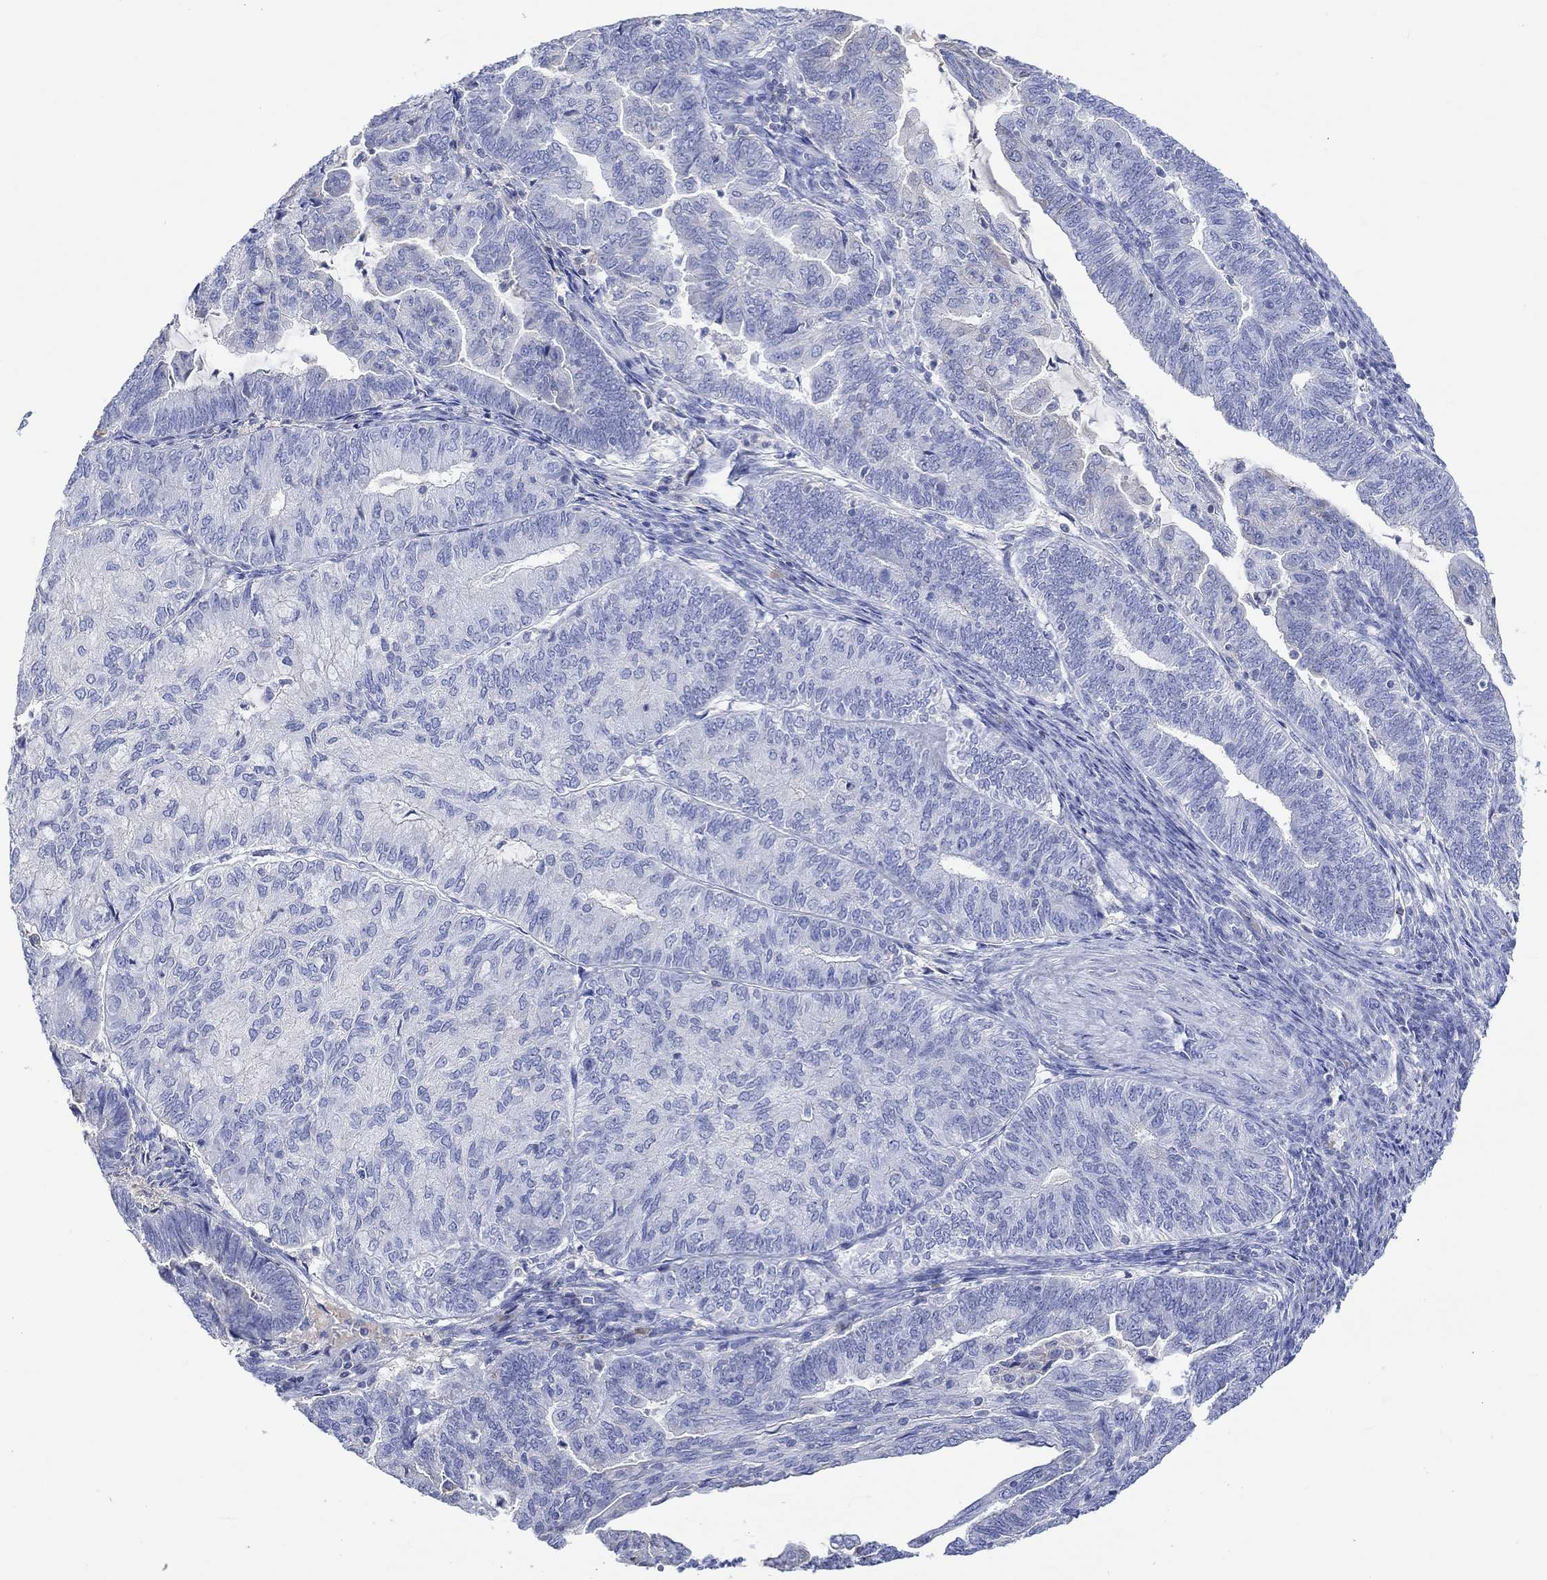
{"staining": {"intensity": "negative", "quantity": "none", "location": "none"}, "tissue": "endometrial cancer", "cell_type": "Tumor cells", "image_type": "cancer", "snomed": [{"axis": "morphology", "description": "Adenocarcinoma, NOS"}, {"axis": "topography", "description": "Endometrium"}], "caption": "A histopathology image of endometrial adenocarcinoma stained for a protein displays no brown staining in tumor cells.", "gene": "GCM1", "patient": {"sex": "female", "age": 82}}